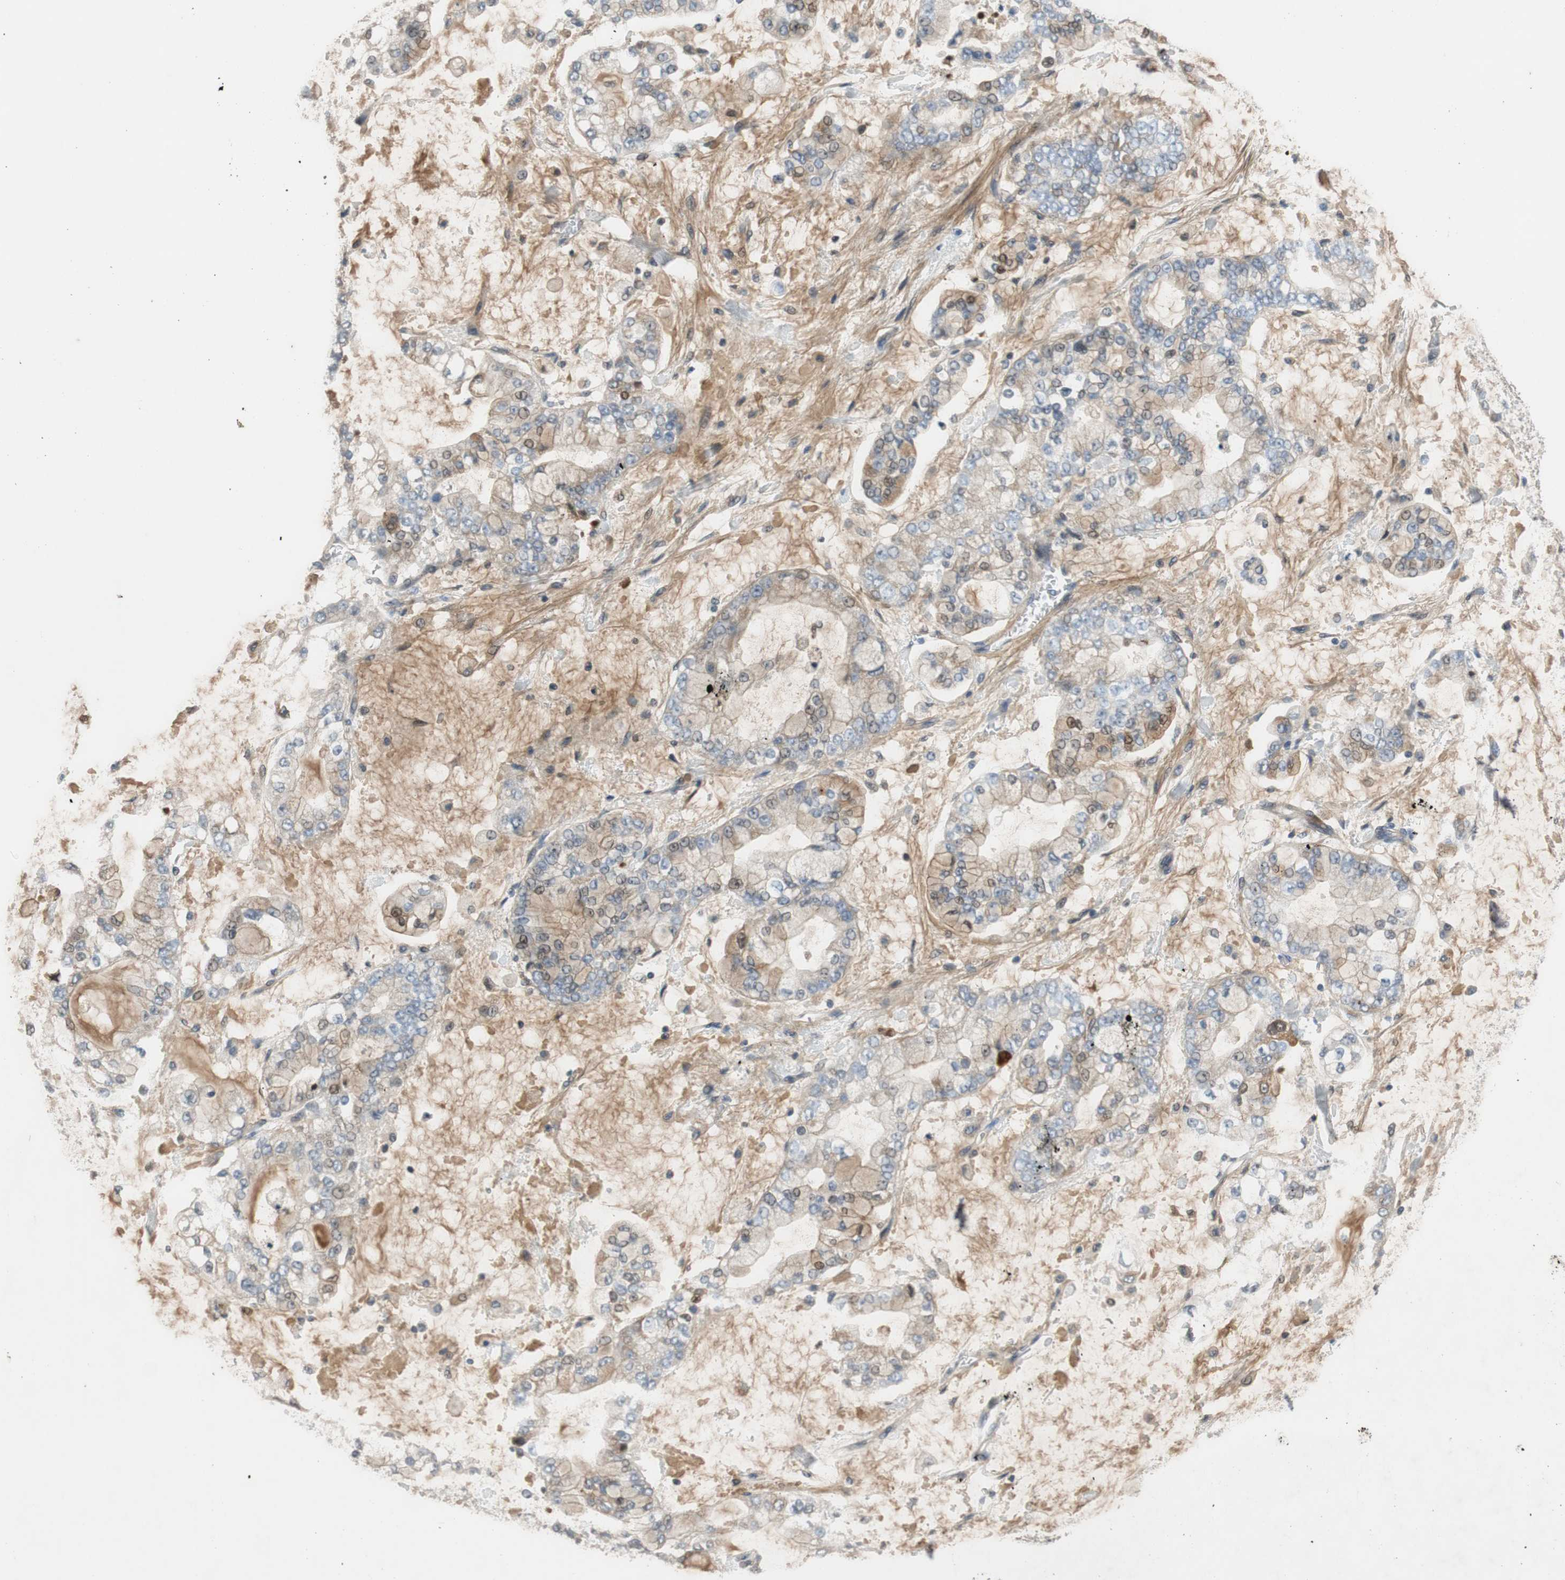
{"staining": {"intensity": "weak", "quantity": "25%-75%", "location": "cytoplasmic/membranous"}, "tissue": "stomach cancer", "cell_type": "Tumor cells", "image_type": "cancer", "snomed": [{"axis": "morphology", "description": "Normal tissue, NOS"}, {"axis": "morphology", "description": "Adenocarcinoma, NOS"}, {"axis": "topography", "description": "Stomach, upper"}, {"axis": "topography", "description": "Stomach"}], "caption": "DAB (3,3'-diaminobenzidine) immunohistochemical staining of stomach cancer reveals weak cytoplasmic/membranous protein staining in about 25%-75% of tumor cells.", "gene": "C4A", "patient": {"sex": "male", "age": 76}}